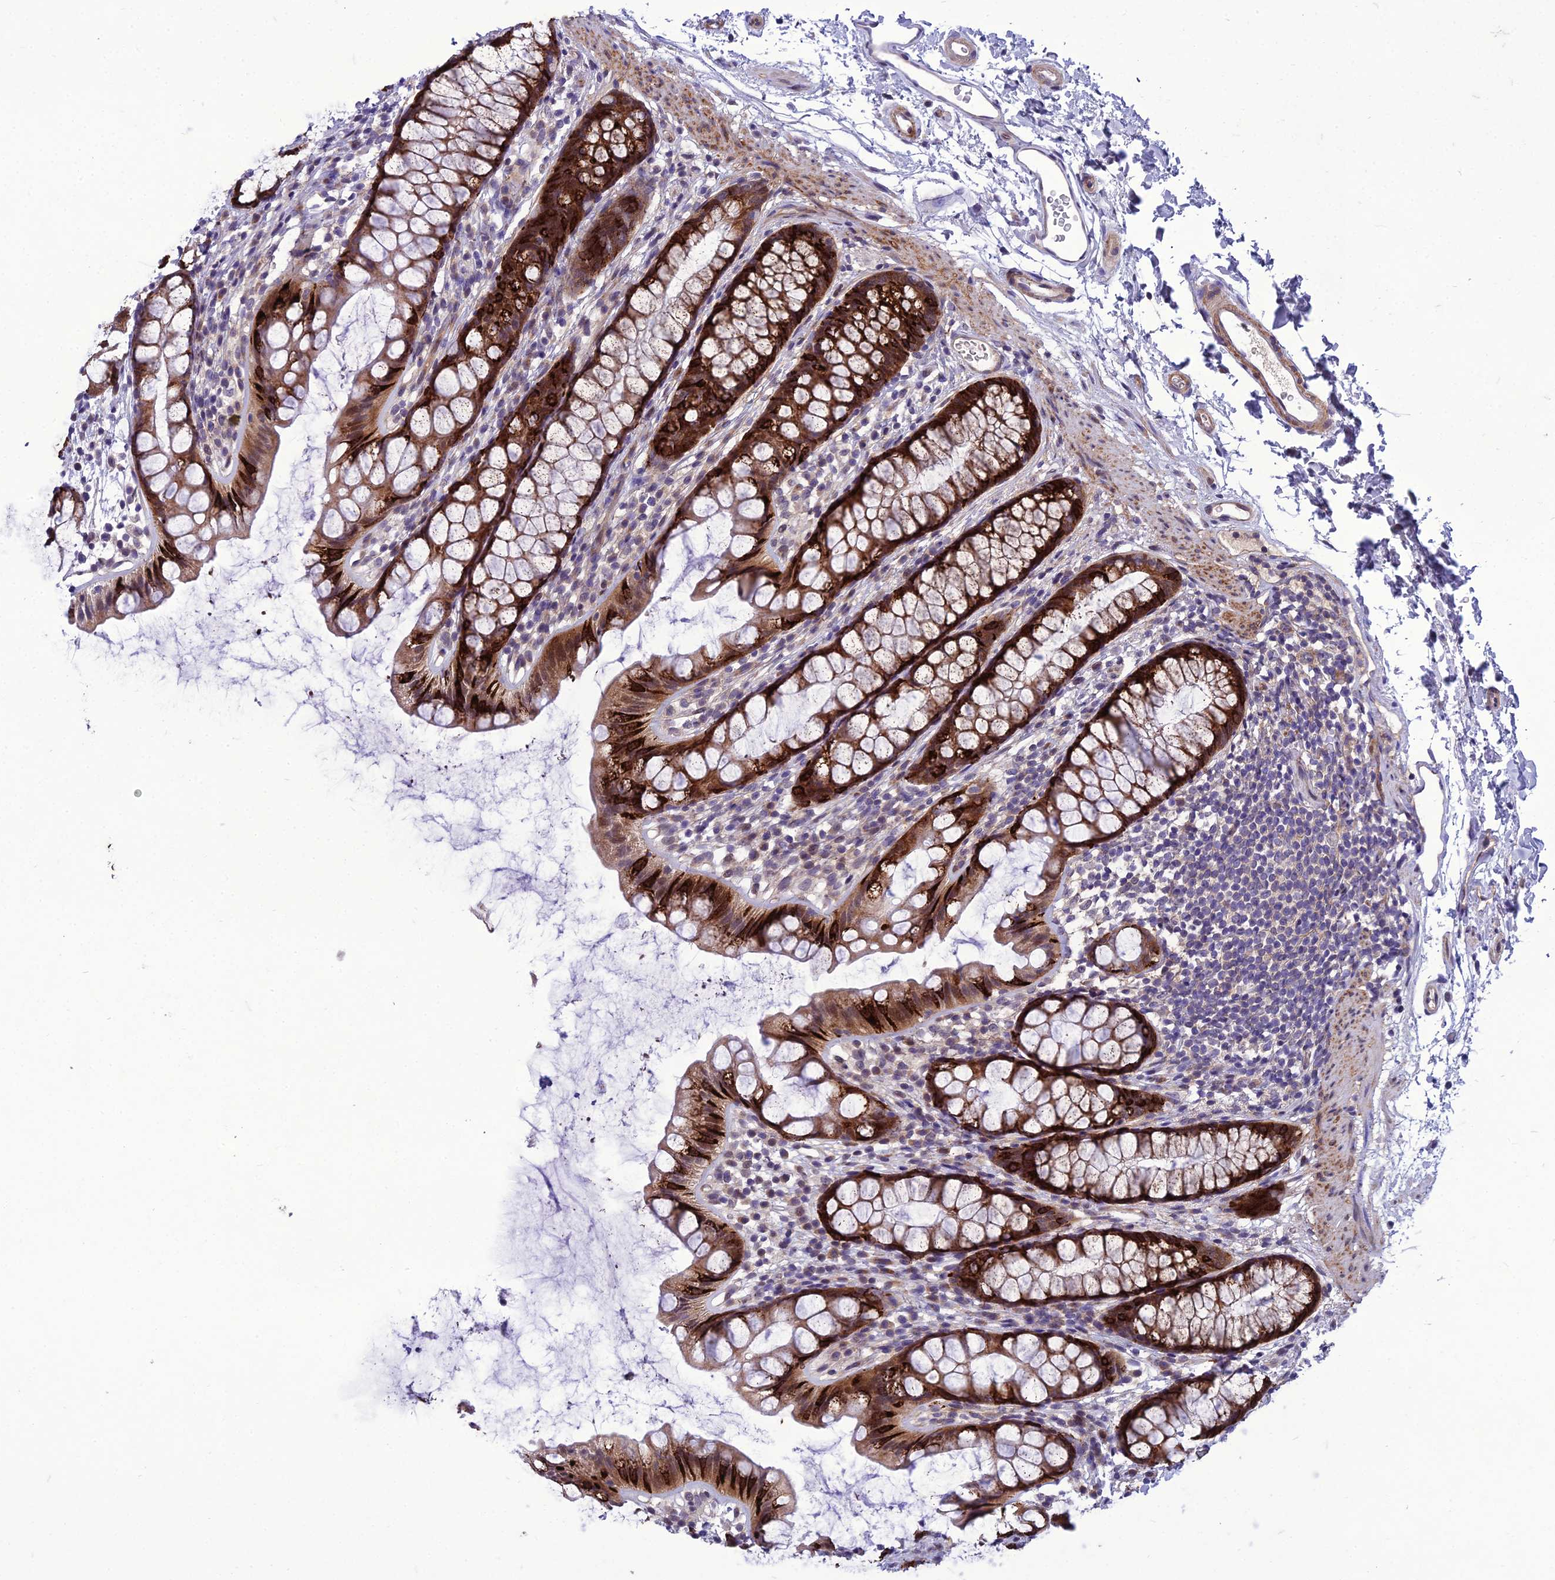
{"staining": {"intensity": "strong", "quantity": ">75%", "location": "cytoplasmic/membranous"}, "tissue": "rectum", "cell_type": "Glandular cells", "image_type": "normal", "snomed": [{"axis": "morphology", "description": "Normal tissue, NOS"}, {"axis": "topography", "description": "Rectum"}], "caption": "This photomicrograph exhibits immunohistochemistry (IHC) staining of unremarkable rectum, with high strong cytoplasmic/membranous positivity in approximately >75% of glandular cells.", "gene": "GAB4", "patient": {"sex": "female", "age": 65}}